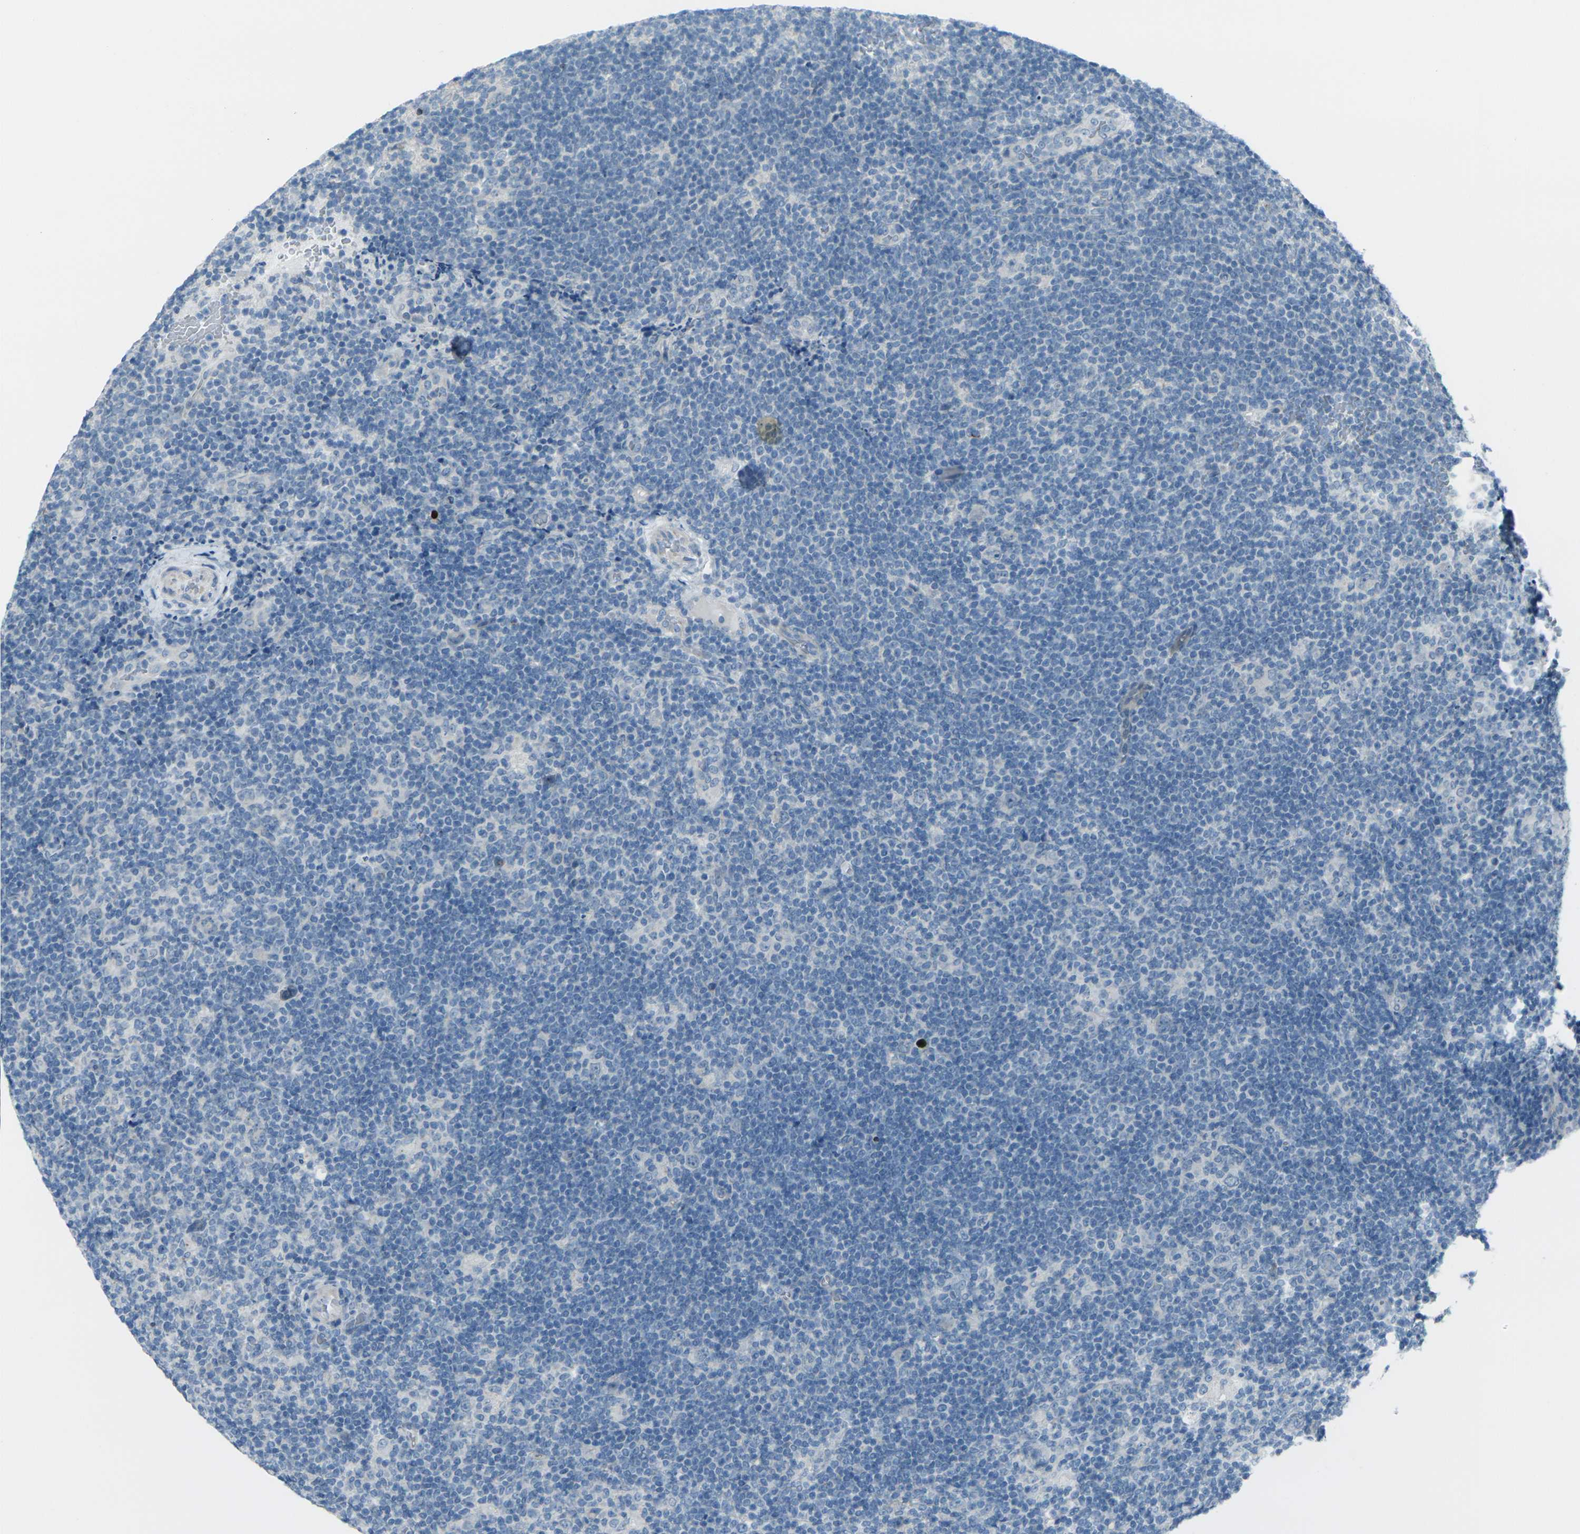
{"staining": {"intensity": "negative", "quantity": "none", "location": "none"}, "tissue": "lymphoma", "cell_type": "Tumor cells", "image_type": "cancer", "snomed": [{"axis": "morphology", "description": "Hodgkin's disease, NOS"}, {"axis": "topography", "description": "Lymph node"}], "caption": "There is no significant expression in tumor cells of lymphoma. (Brightfield microscopy of DAB immunohistochemistry (IHC) at high magnification).", "gene": "ANKRD46", "patient": {"sex": "female", "age": 57}}